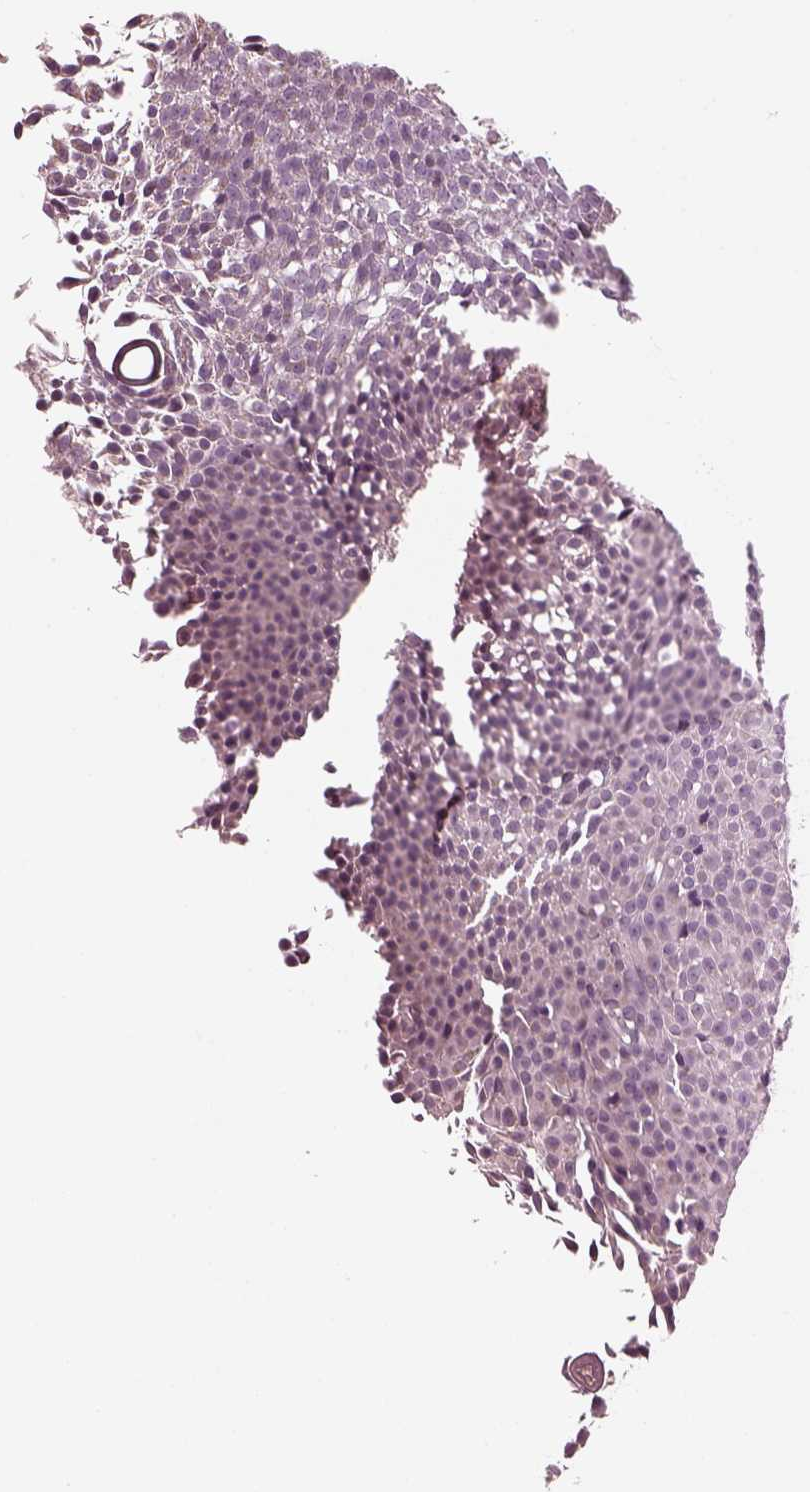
{"staining": {"intensity": "negative", "quantity": "none", "location": "none"}, "tissue": "urothelial cancer", "cell_type": "Tumor cells", "image_type": "cancer", "snomed": [{"axis": "morphology", "description": "Urothelial carcinoma, Low grade"}, {"axis": "topography", "description": "Urinary bladder"}], "caption": "Immunohistochemistry (IHC) histopathology image of neoplastic tissue: urothelial cancer stained with DAB (3,3'-diaminobenzidine) demonstrates no significant protein expression in tumor cells. (DAB immunohistochemistry (IHC) with hematoxylin counter stain).", "gene": "KIF6", "patient": {"sex": "male", "age": 77}}